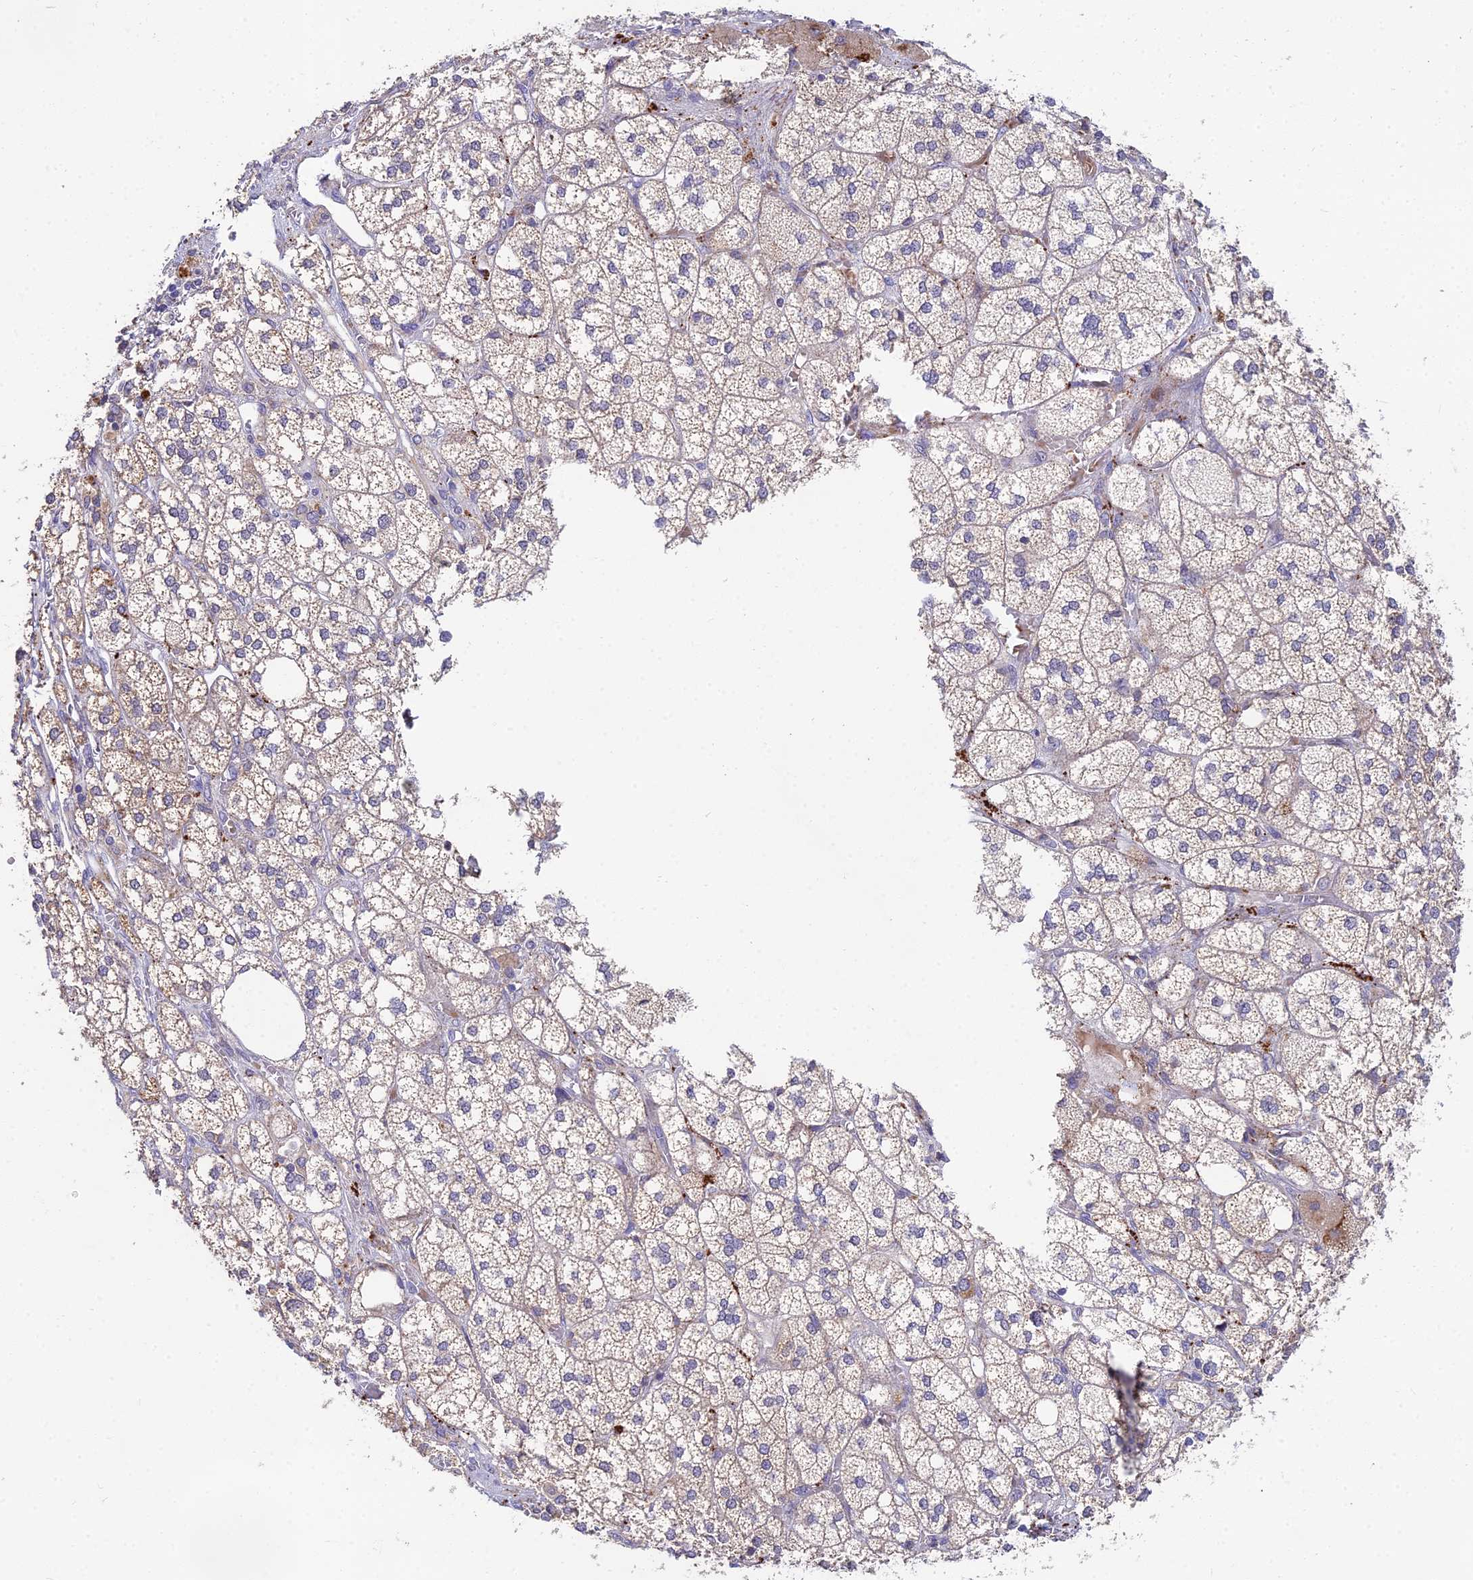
{"staining": {"intensity": "moderate", "quantity": ">75%", "location": "cytoplasmic/membranous"}, "tissue": "adrenal gland", "cell_type": "Glandular cells", "image_type": "normal", "snomed": [{"axis": "morphology", "description": "Normal tissue, NOS"}, {"axis": "topography", "description": "Adrenal gland"}], "caption": "Unremarkable adrenal gland reveals moderate cytoplasmic/membranous positivity in about >75% of glandular cells, visualized by immunohistochemistry. The staining was performed using DAB (3,3'-diaminobenzidine), with brown indicating positive protein expression. Nuclei are stained blue with hematoxylin.", "gene": "WDR43", "patient": {"sex": "male", "age": 61}}